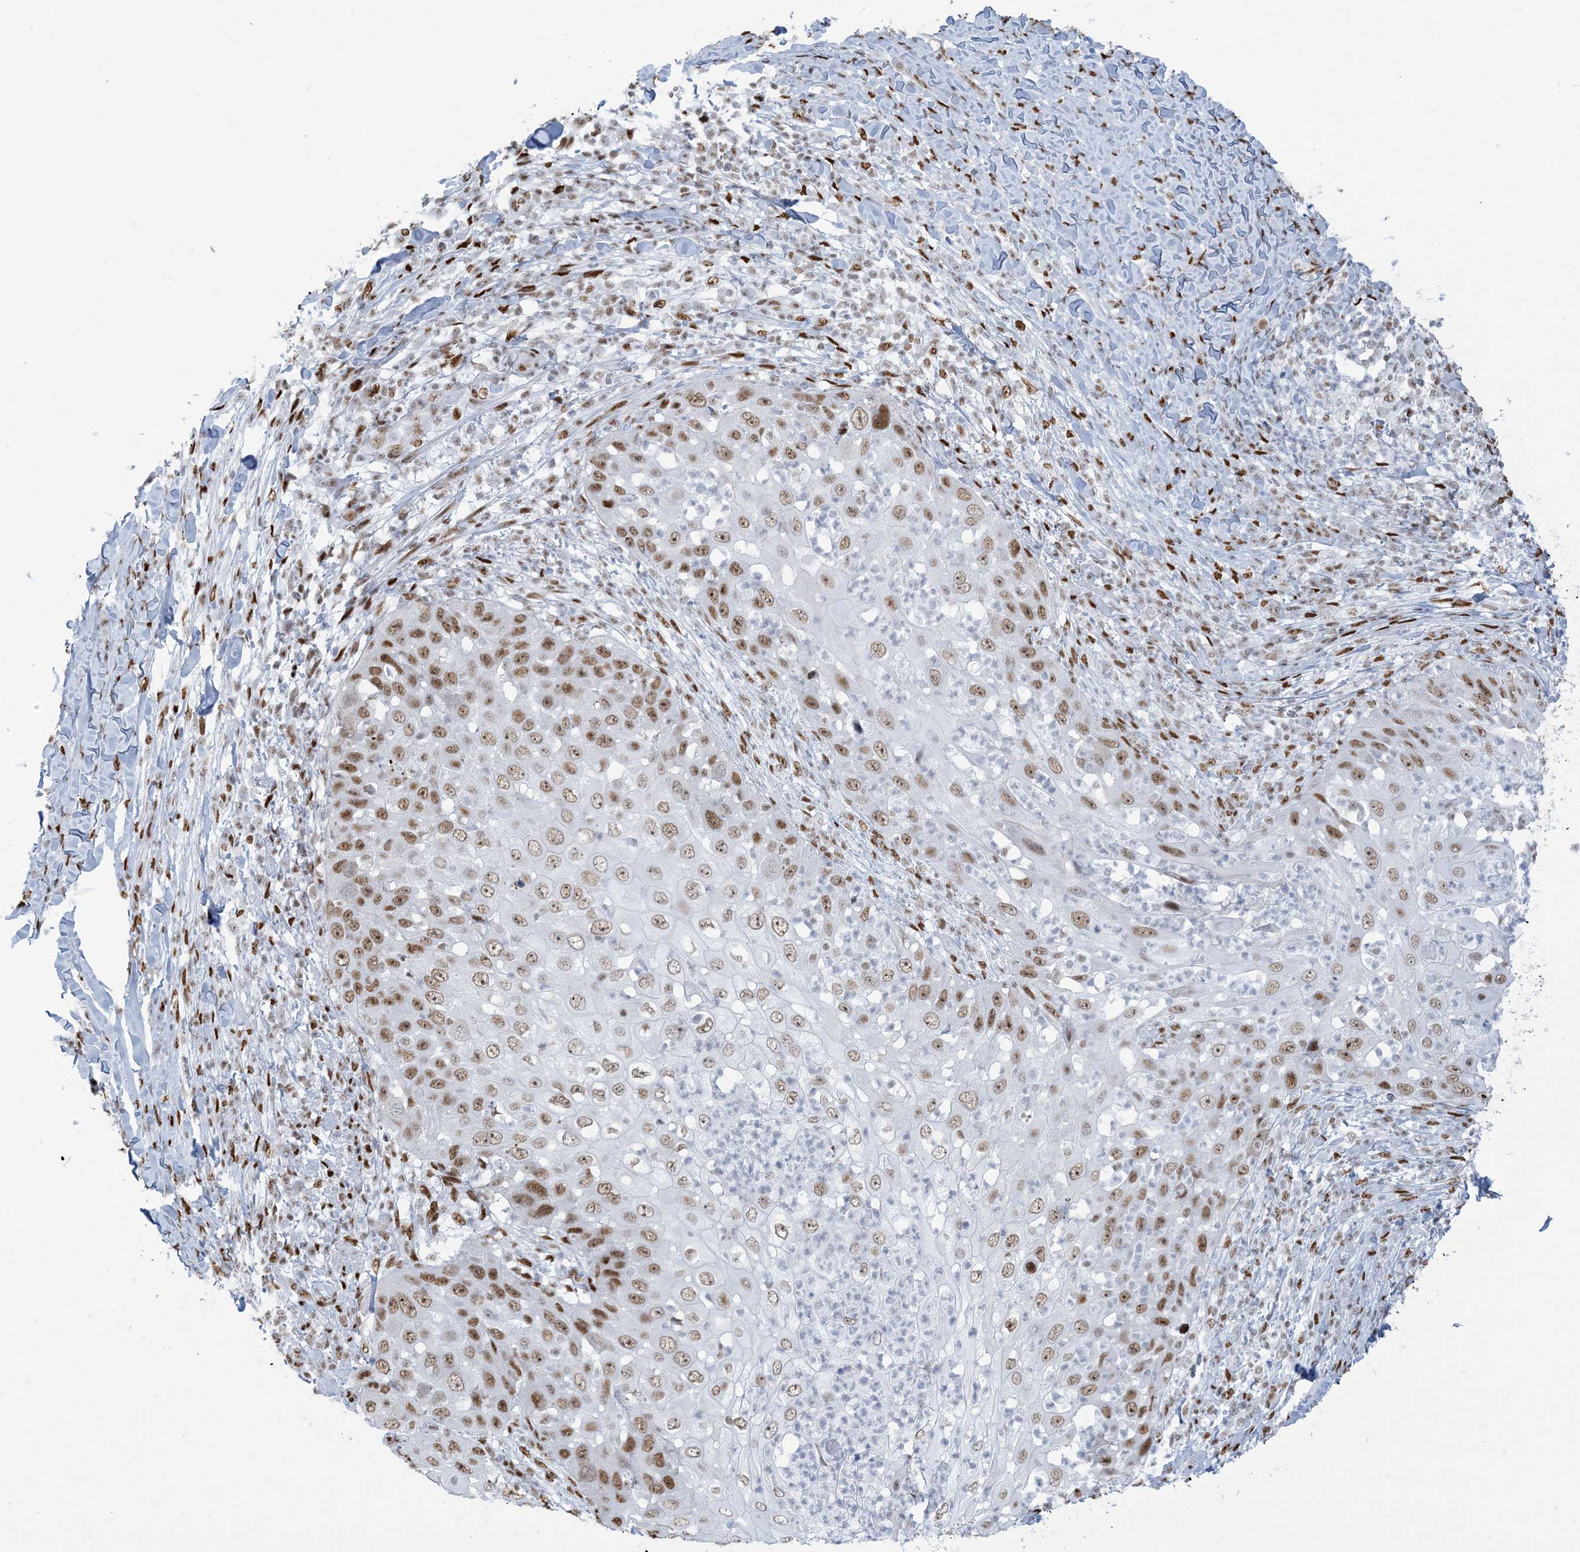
{"staining": {"intensity": "moderate", "quantity": ">75%", "location": "nuclear"}, "tissue": "skin cancer", "cell_type": "Tumor cells", "image_type": "cancer", "snomed": [{"axis": "morphology", "description": "Squamous cell carcinoma, NOS"}, {"axis": "topography", "description": "Skin"}], "caption": "Tumor cells reveal moderate nuclear expression in approximately >75% of cells in skin cancer. The protein is stained brown, and the nuclei are stained in blue (DAB (3,3'-diaminobenzidine) IHC with brightfield microscopy, high magnification).", "gene": "STAG1", "patient": {"sex": "female", "age": 44}}